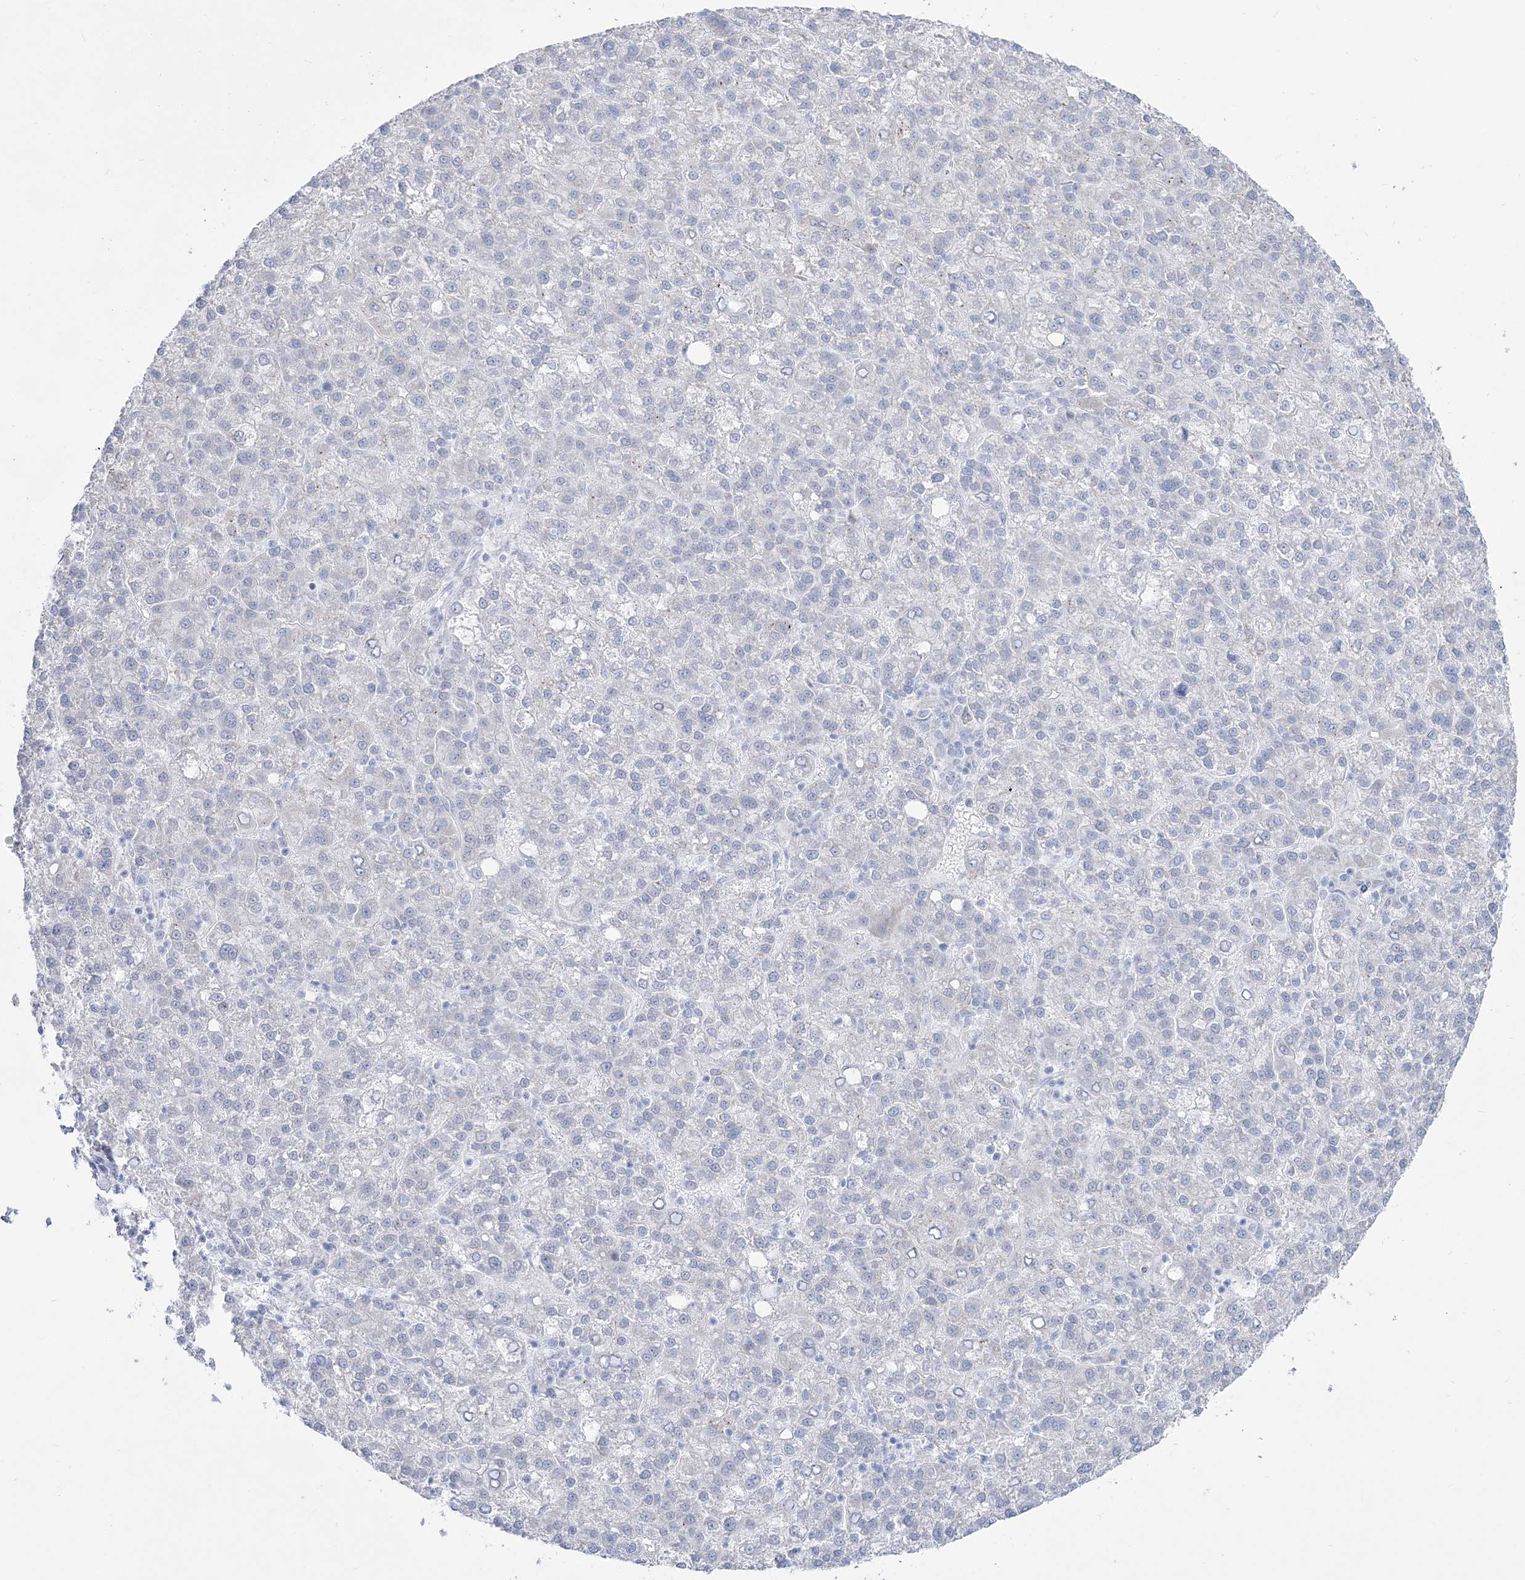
{"staining": {"intensity": "negative", "quantity": "none", "location": "none"}, "tissue": "liver cancer", "cell_type": "Tumor cells", "image_type": "cancer", "snomed": [{"axis": "morphology", "description": "Carcinoma, Hepatocellular, NOS"}, {"axis": "topography", "description": "Liver"}], "caption": "This photomicrograph is of liver cancer stained with immunohistochemistry (IHC) to label a protein in brown with the nuclei are counter-stained blue. There is no positivity in tumor cells.", "gene": "ZNF843", "patient": {"sex": "female", "age": 58}}